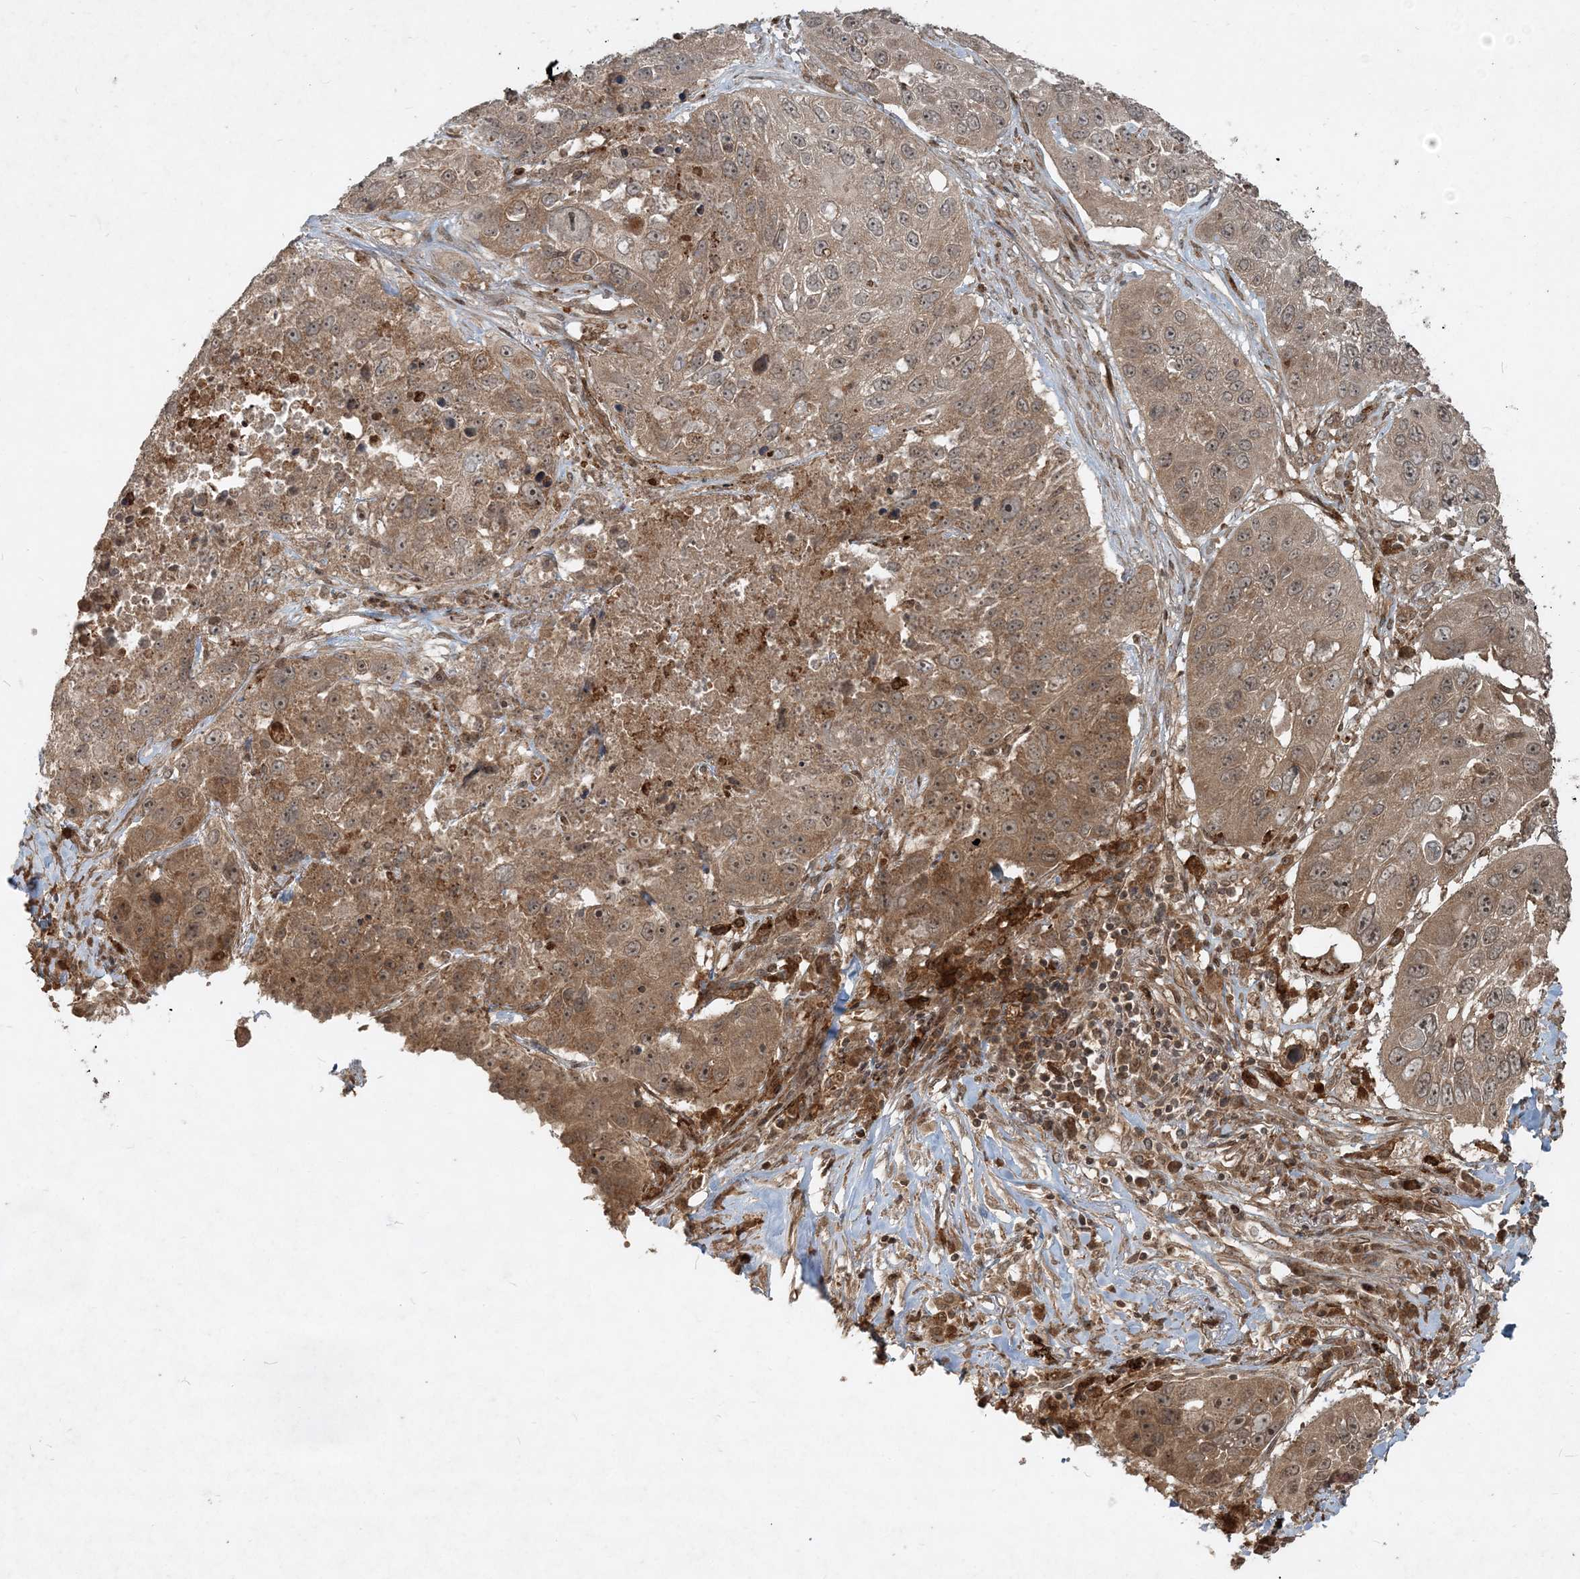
{"staining": {"intensity": "moderate", "quantity": ">75%", "location": "cytoplasmic/membranous"}, "tissue": "lung cancer", "cell_type": "Tumor cells", "image_type": "cancer", "snomed": [{"axis": "morphology", "description": "Squamous cell carcinoma, NOS"}, {"axis": "topography", "description": "Lung"}], "caption": "Immunohistochemistry of human lung cancer demonstrates medium levels of moderate cytoplasmic/membranous expression in about >75% of tumor cells.", "gene": "NARS1", "patient": {"sex": "male", "age": 61}}